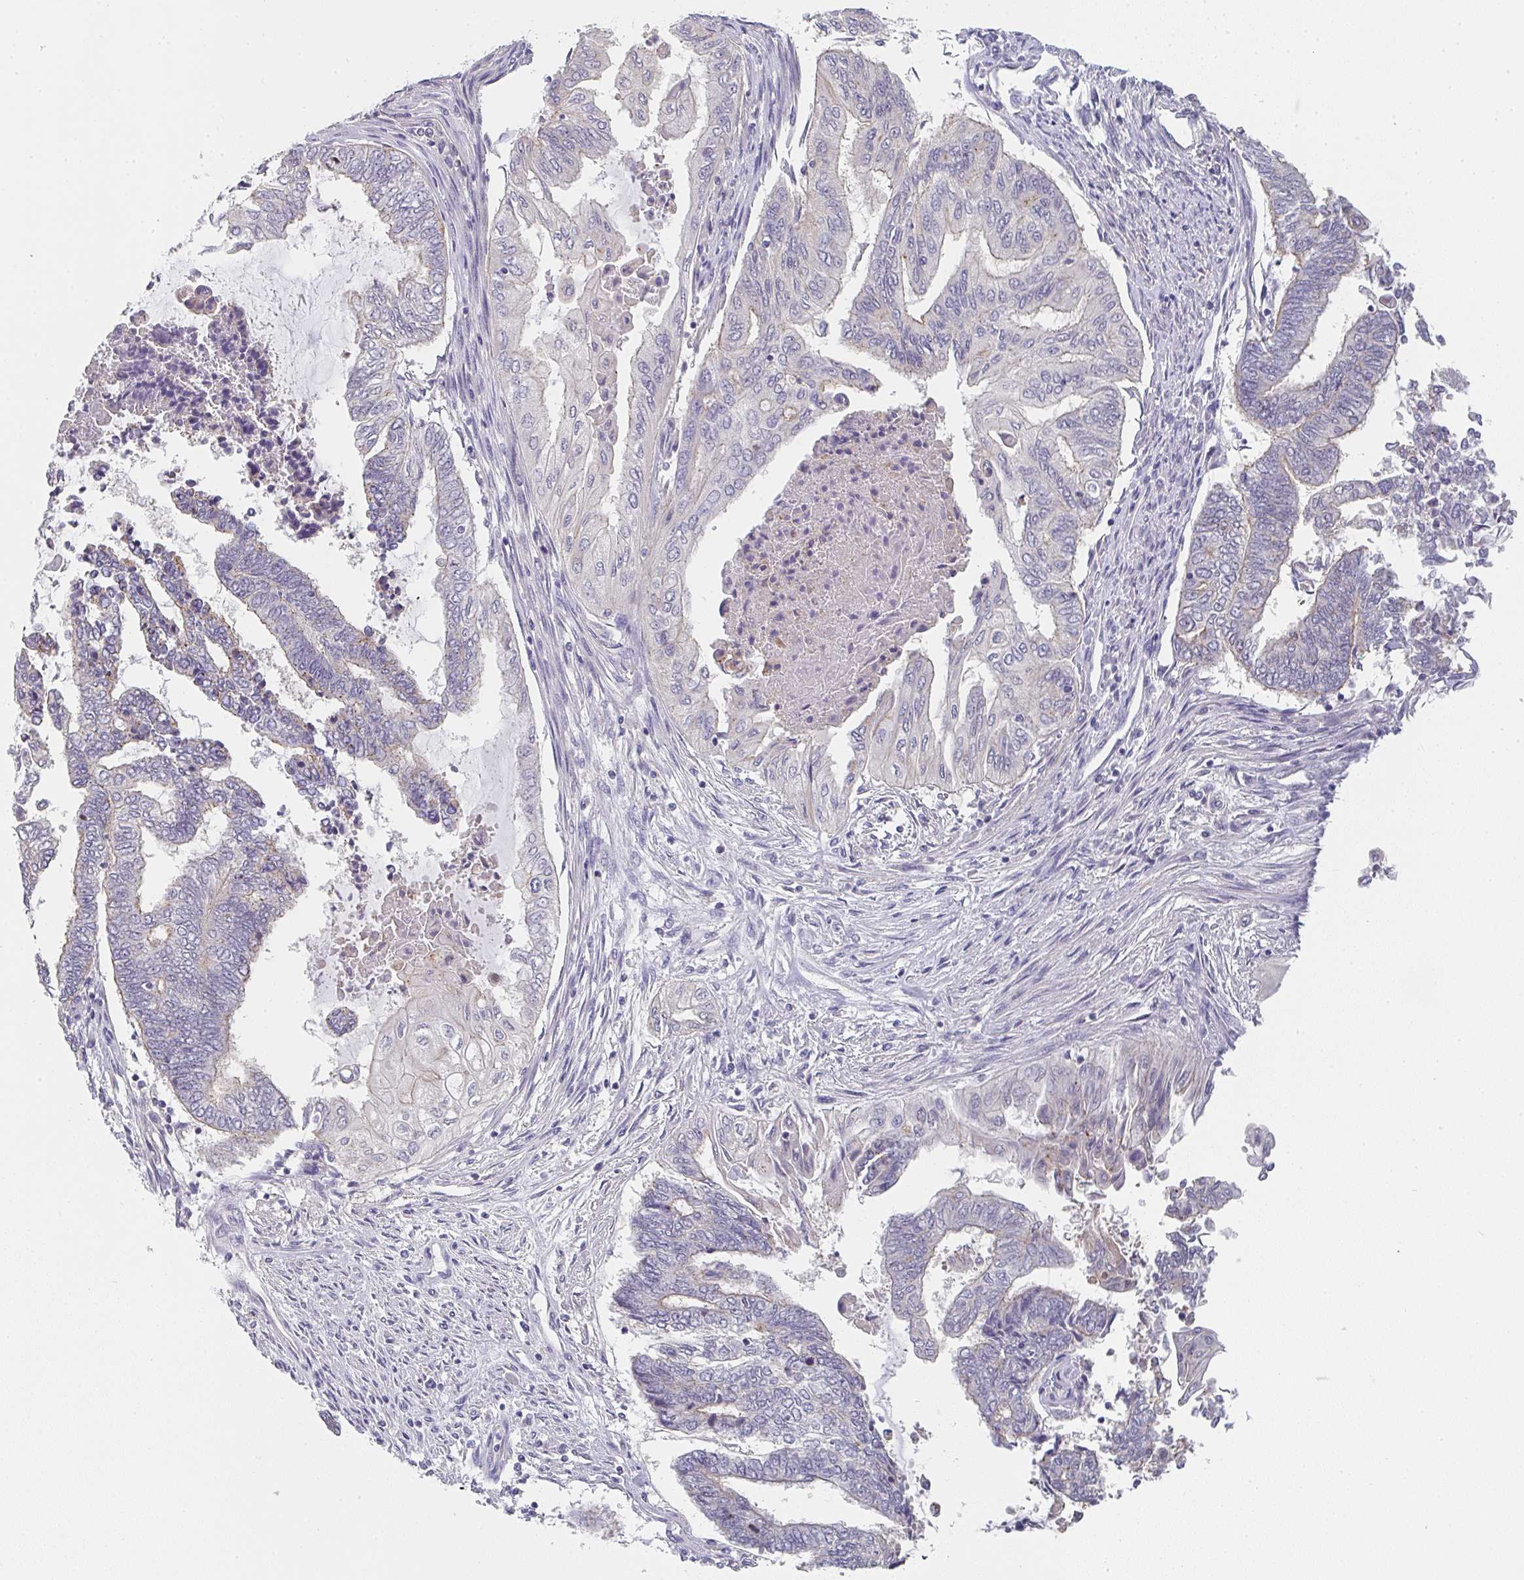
{"staining": {"intensity": "weak", "quantity": "<25%", "location": "cytoplasmic/membranous"}, "tissue": "endometrial cancer", "cell_type": "Tumor cells", "image_type": "cancer", "snomed": [{"axis": "morphology", "description": "Adenocarcinoma, NOS"}, {"axis": "topography", "description": "Uterus"}, {"axis": "topography", "description": "Endometrium"}], "caption": "Immunohistochemistry photomicrograph of neoplastic tissue: human endometrial cancer stained with DAB (3,3'-diaminobenzidine) displays no significant protein expression in tumor cells.", "gene": "CHMP5", "patient": {"sex": "female", "age": 70}}